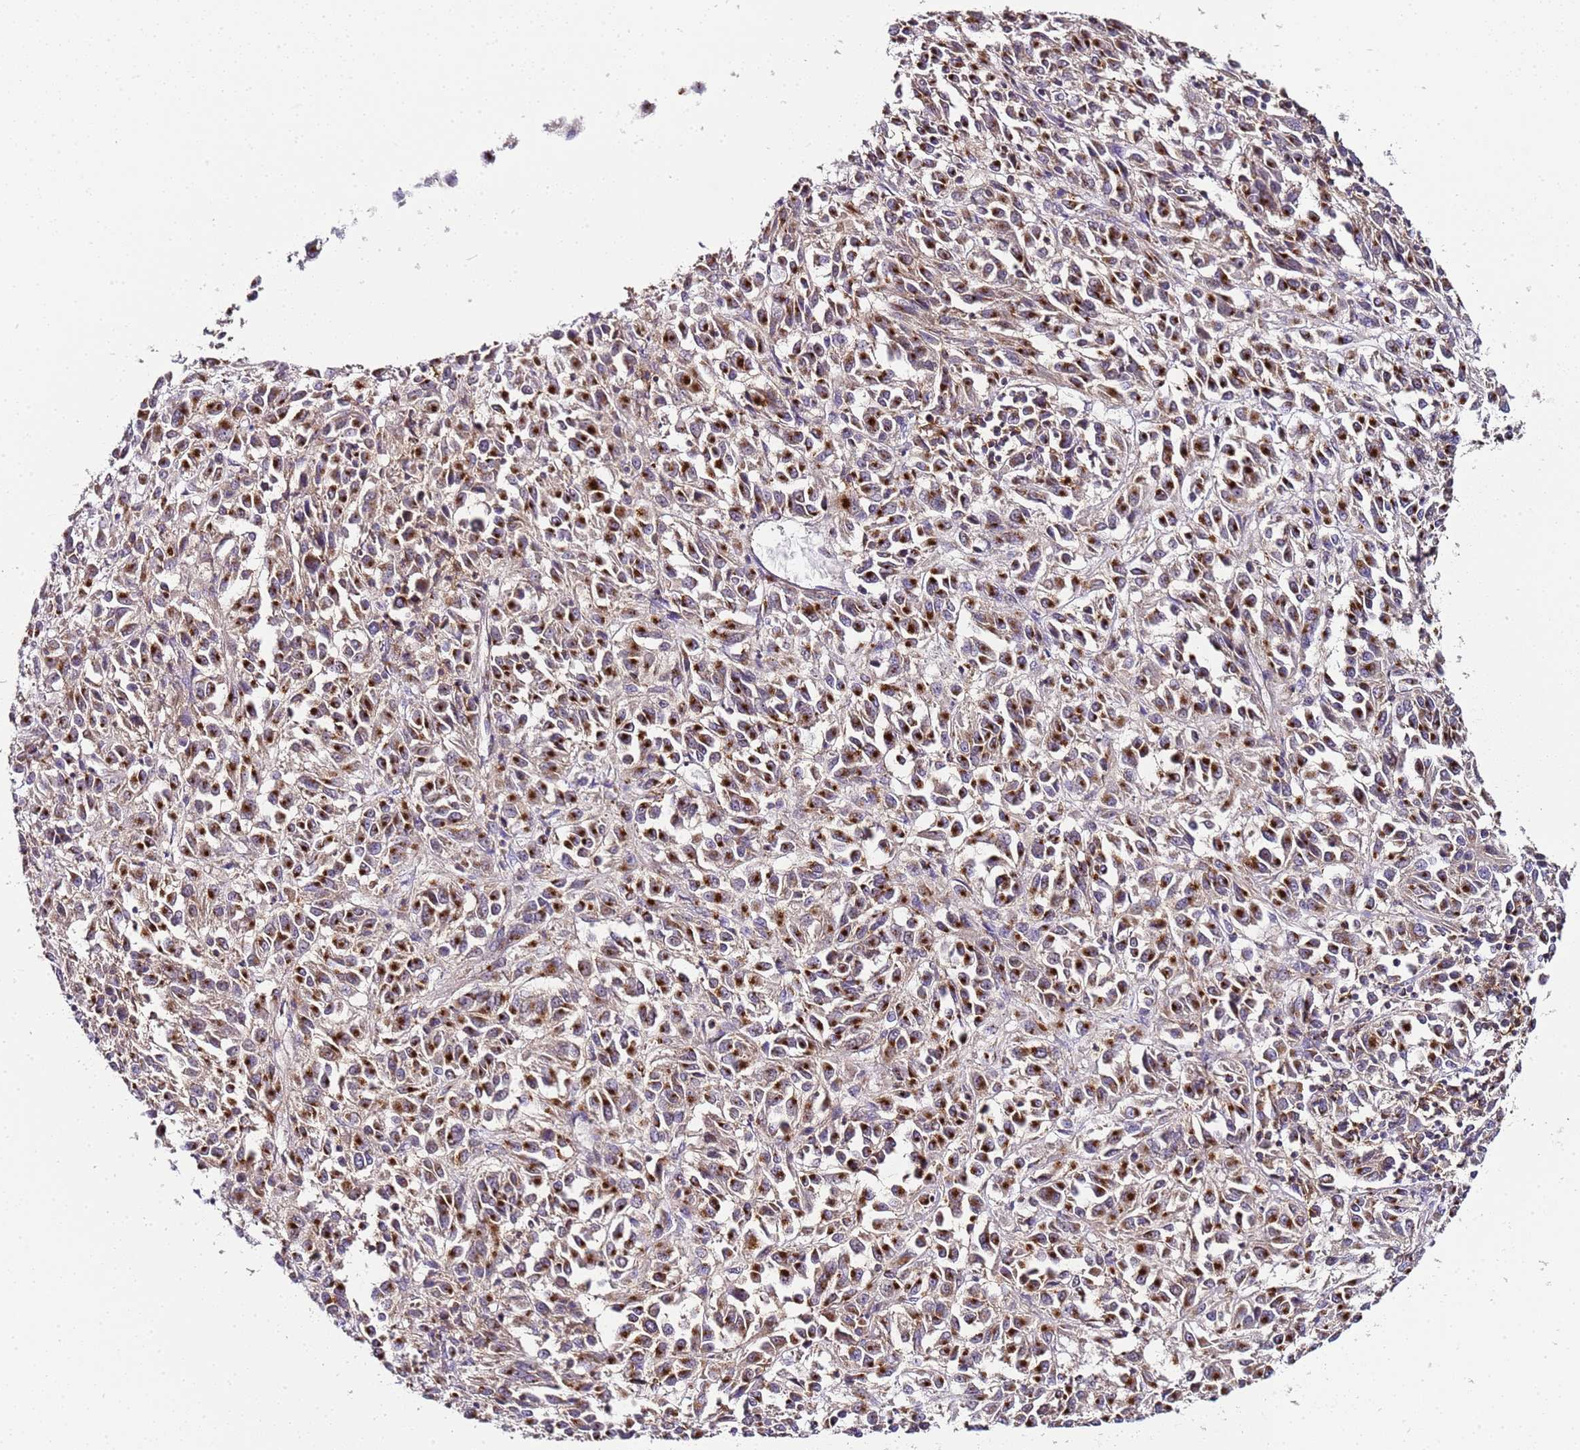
{"staining": {"intensity": "strong", "quantity": "25%-75%", "location": "cytoplasmic/membranous"}, "tissue": "melanoma", "cell_type": "Tumor cells", "image_type": "cancer", "snomed": [{"axis": "morphology", "description": "Malignant melanoma, Metastatic site"}, {"axis": "topography", "description": "Lung"}], "caption": "Protein staining by immunohistochemistry (IHC) displays strong cytoplasmic/membranous staining in about 25%-75% of tumor cells in melanoma. Nuclei are stained in blue.", "gene": "MRPL49", "patient": {"sex": "male", "age": 64}}